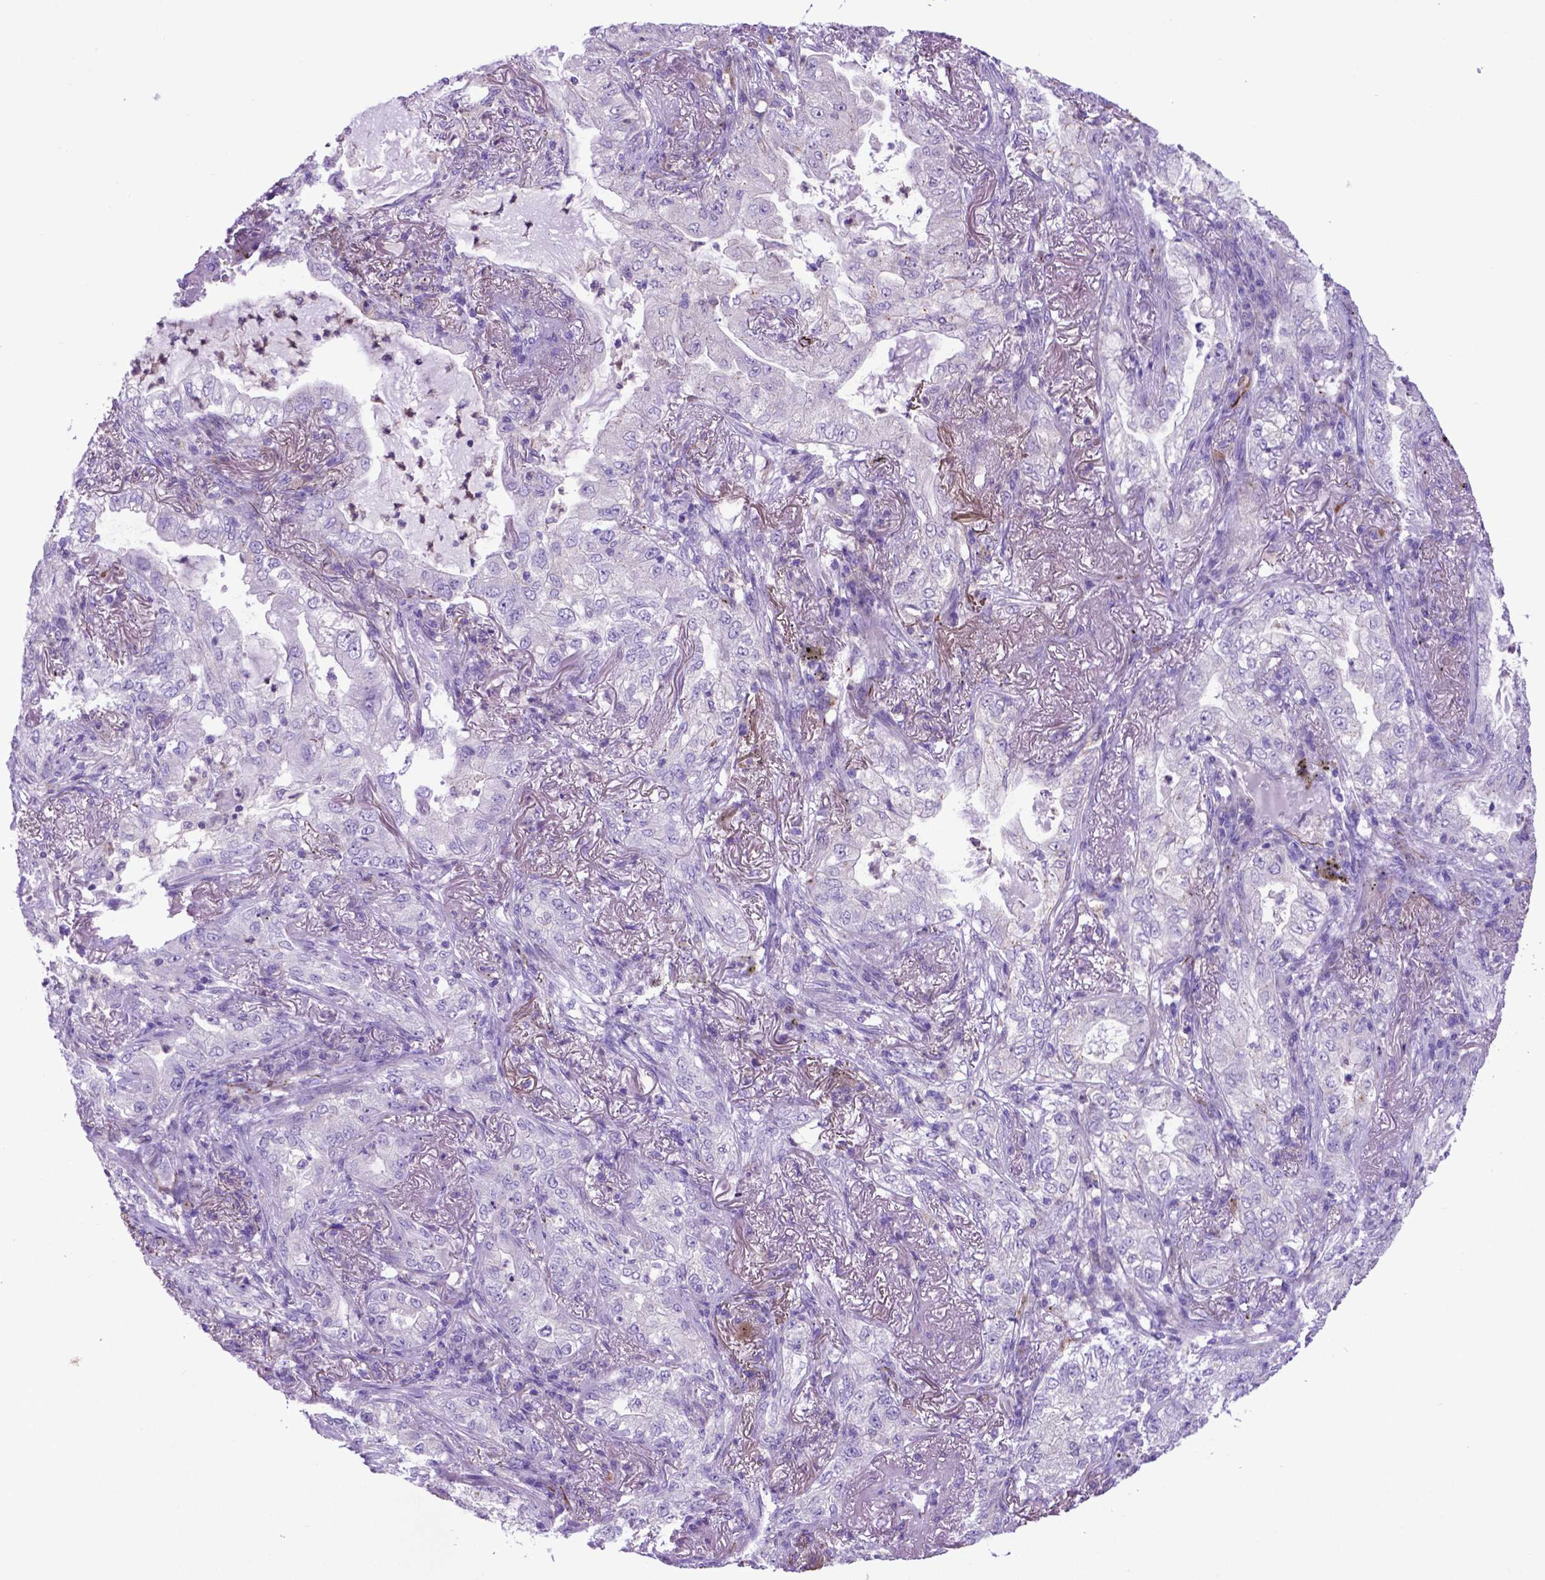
{"staining": {"intensity": "negative", "quantity": "none", "location": "none"}, "tissue": "lung cancer", "cell_type": "Tumor cells", "image_type": "cancer", "snomed": [{"axis": "morphology", "description": "Adenocarcinoma, NOS"}, {"axis": "topography", "description": "Lung"}], "caption": "Immunohistochemistry (IHC) micrograph of neoplastic tissue: lung cancer stained with DAB reveals no significant protein staining in tumor cells.", "gene": "LZTR1", "patient": {"sex": "female", "age": 73}}